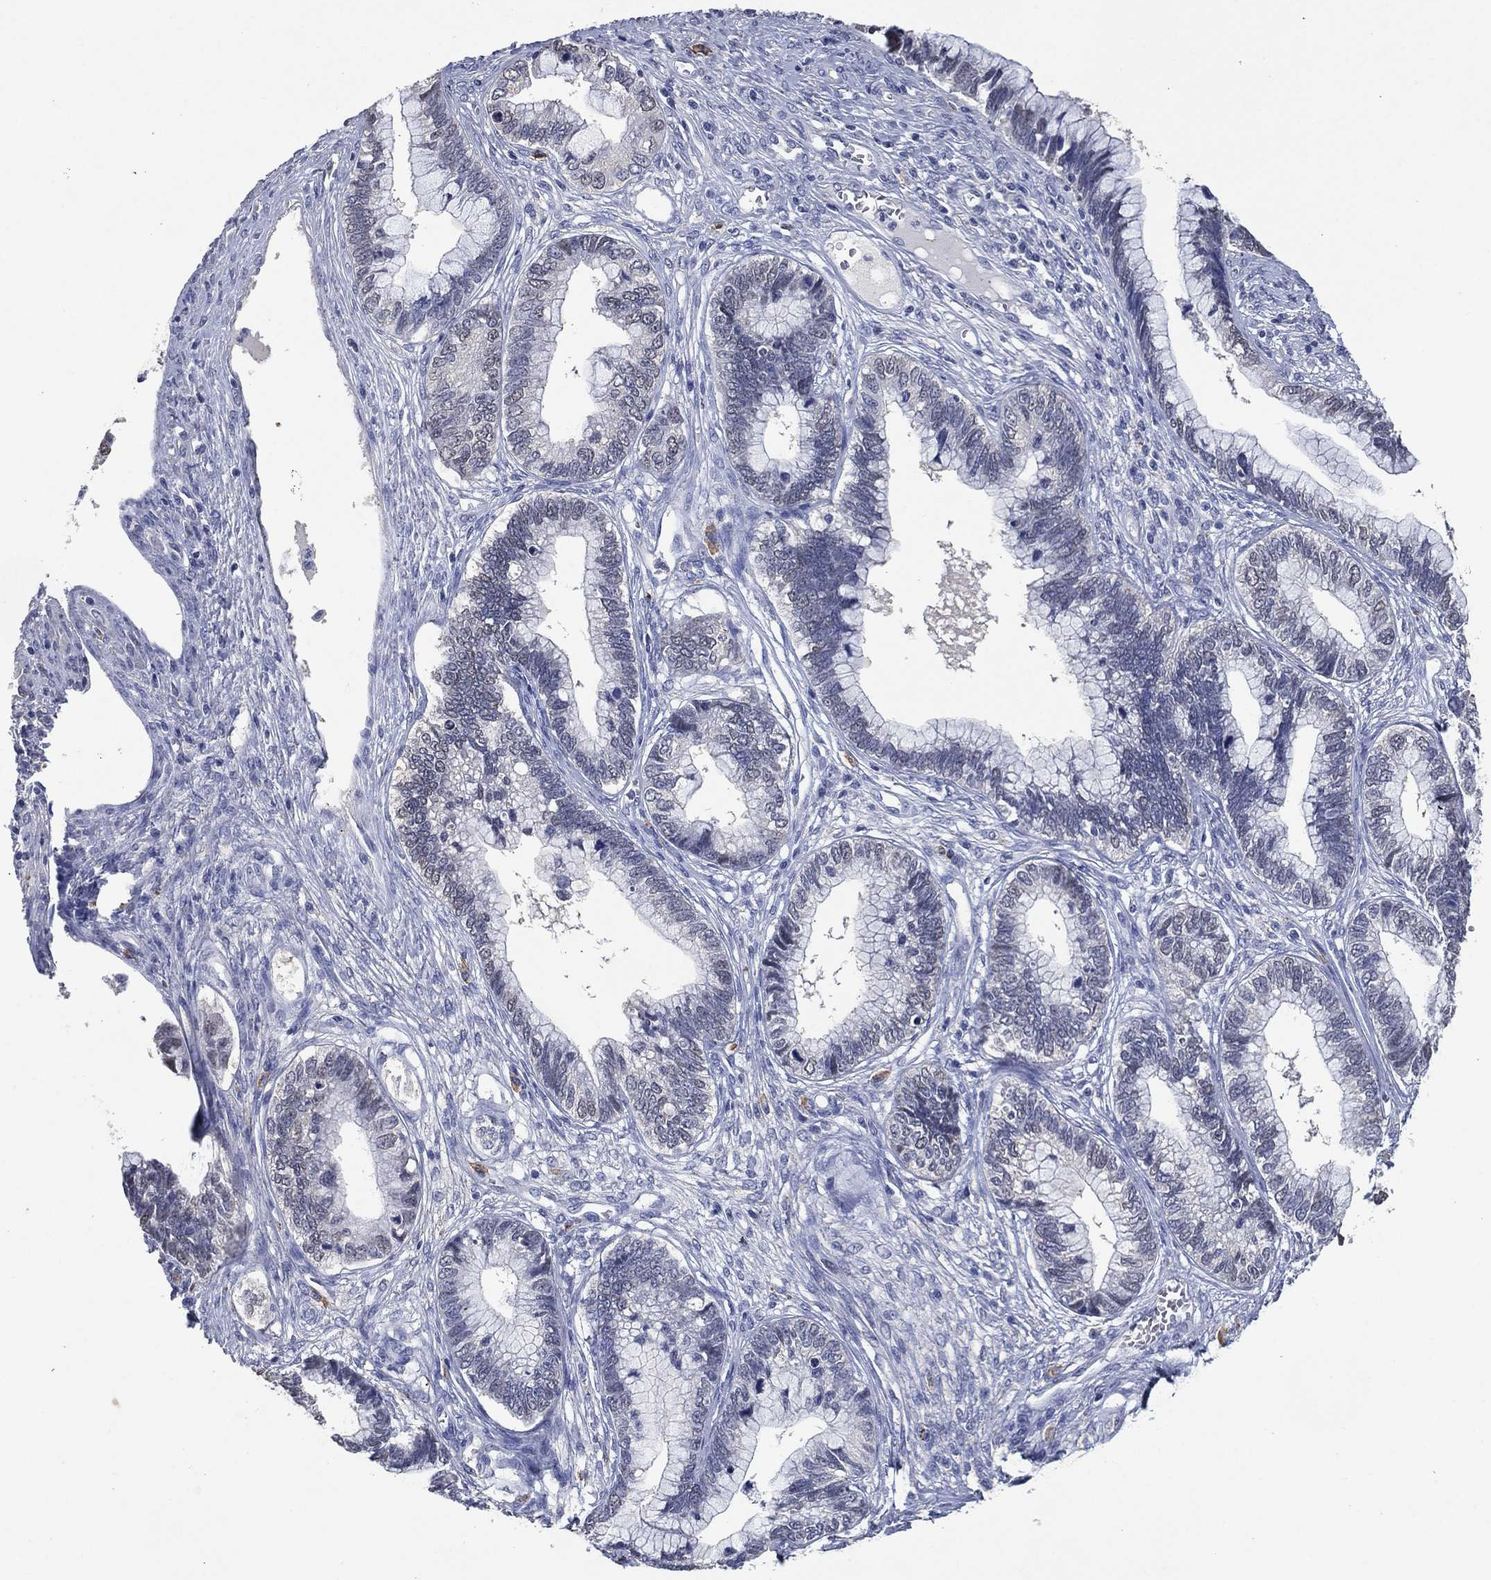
{"staining": {"intensity": "negative", "quantity": "none", "location": "none"}, "tissue": "cervical cancer", "cell_type": "Tumor cells", "image_type": "cancer", "snomed": [{"axis": "morphology", "description": "Adenocarcinoma, NOS"}, {"axis": "topography", "description": "Cervix"}], "caption": "An immunohistochemistry (IHC) photomicrograph of cervical cancer (adenocarcinoma) is shown. There is no staining in tumor cells of cervical cancer (adenocarcinoma).", "gene": "FSCN2", "patient": {"sex": "female", "age": 44}}